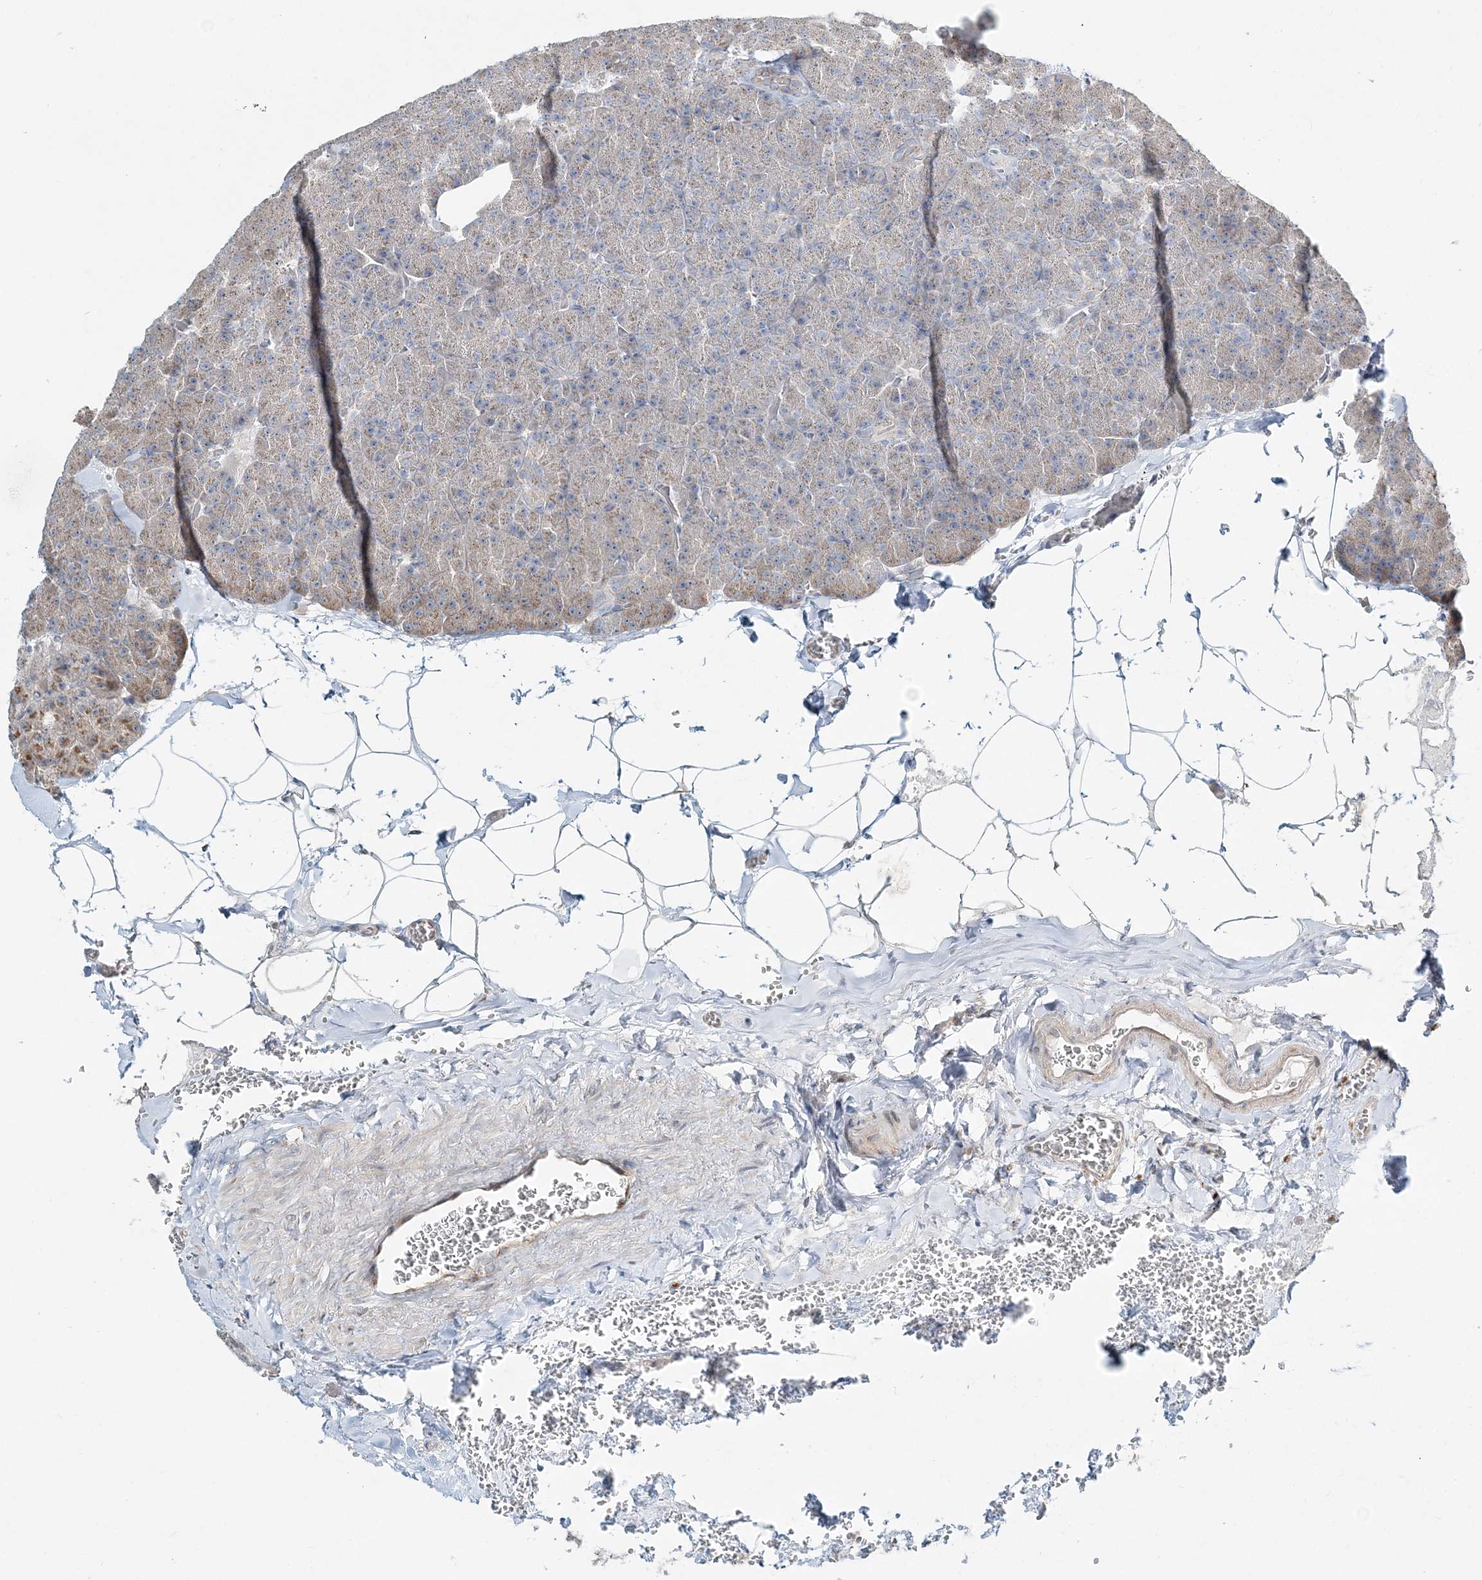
{"staining": {"intensity": "weak", "quantity": ">75%", "location": "cytoplasmic/membranous,nuclear"}, "tissue": "pancreas", "cell_type": "Exocrine glandular cells", "image_type": "normal", "snomed": [{"axis": "morphology", "description": "Normal tissue, NOS"}, {"axis": "morphology", "description": "Carcinoid, malignant, NOS"}, {"axis": "topography", "description": "Pancreas"}], "caption": "High-magnification brightfield microscopy of unremarkable pancreas stained with DAB (brown) and counterstained with hematoxylin (blue). exocrine glandular cells exhibit weak cytoplasmic/membranous,nuclear staining is identified in about>75% of cells.", "gene": "CXXC5", "patient": {"sex": "female", "age": 35}}